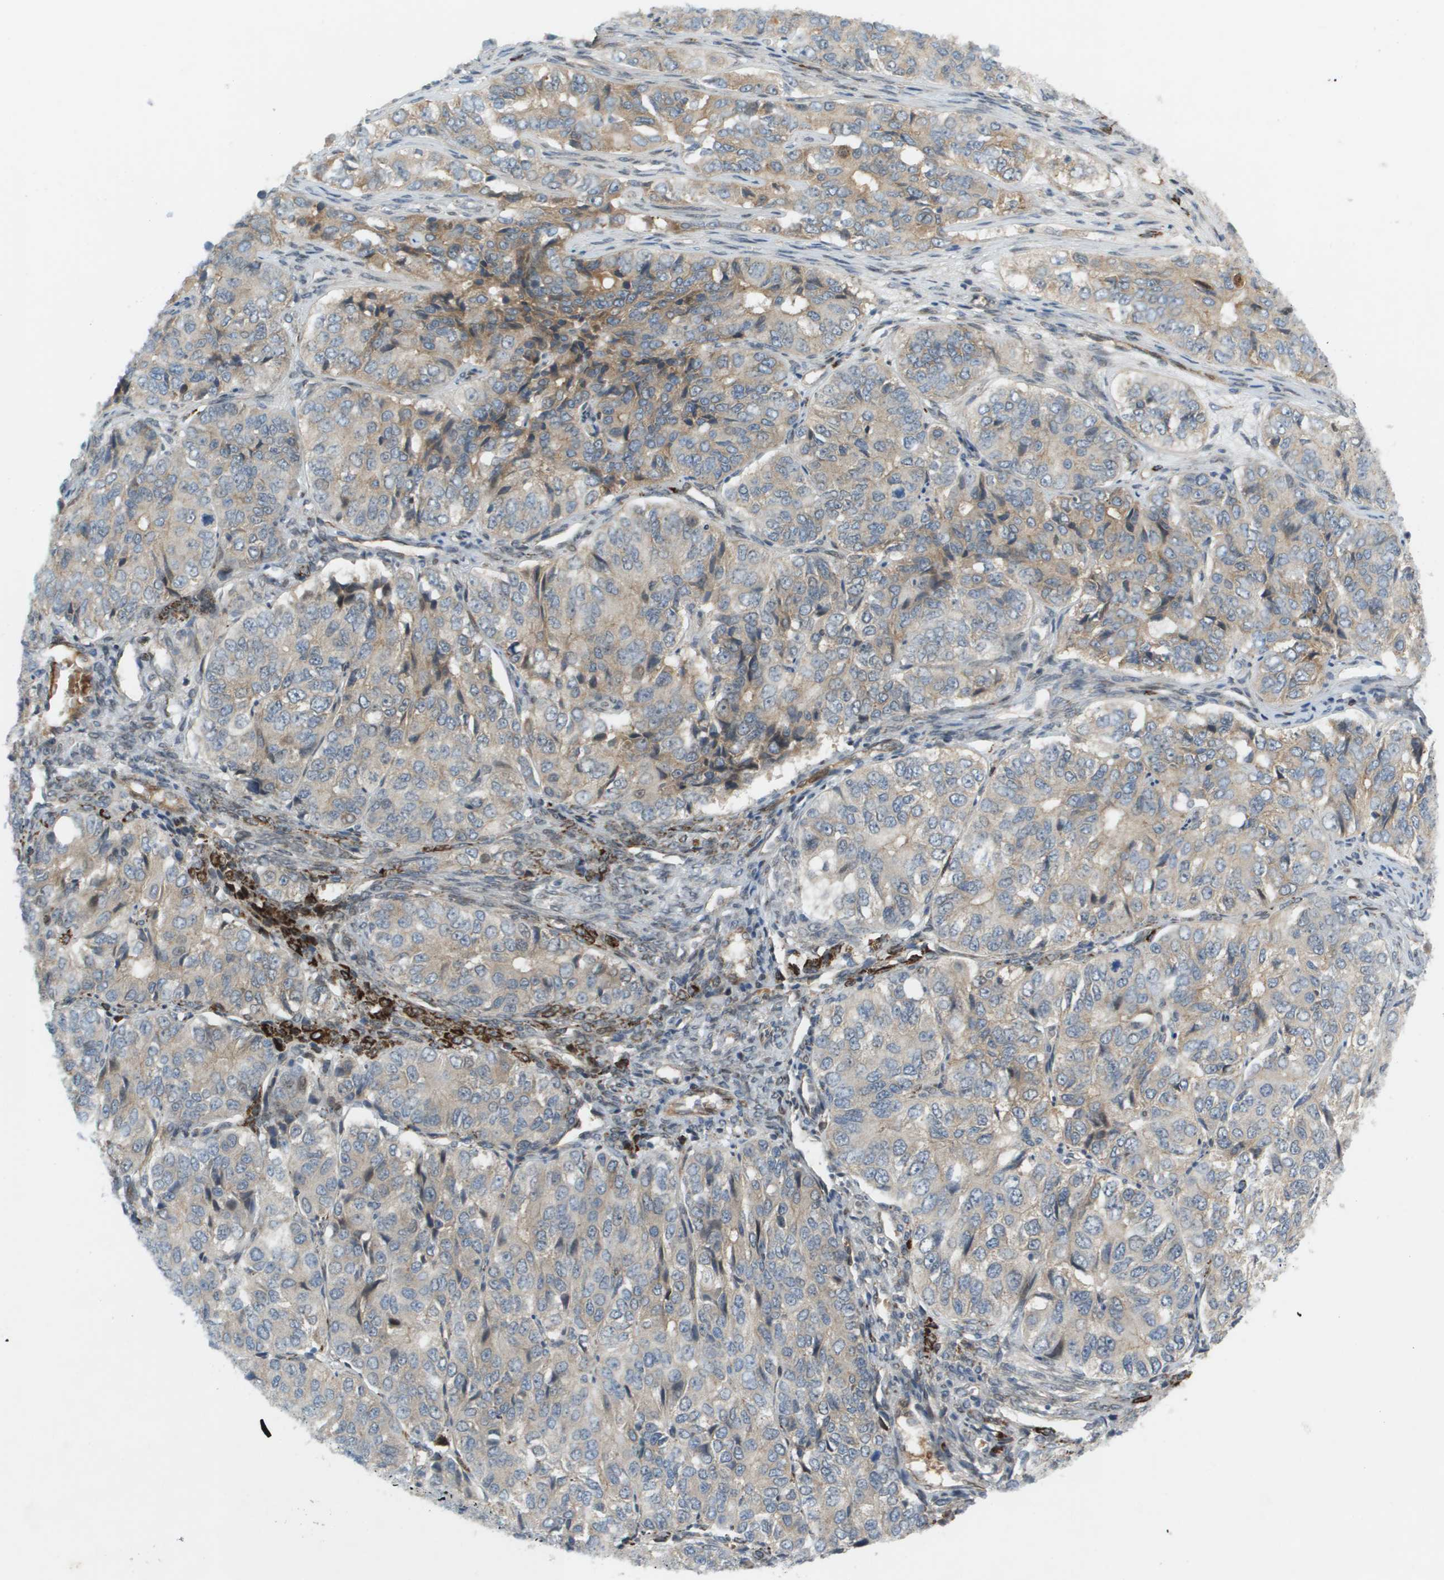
{"staining": {"intensity": "weak", "quantity": "25%-75%", "location": "cytoplasmic/membranous"}, "tissue": "ovarian cancer", "cell_type": "Tumor cells", "image_type": "cancer", "snomed": [{"axis": "morphology", "description": "Carcinoma, endometroid"}, {"axis": "topography", "description": "Ovary"}], "caption": "Human ovarian endometroid carcinoma stained with a brown dye reveals weak cytoplasmic/membranous positive staining in about 25%-75% of tumor cells.", "gene": "CACNB4", "patient": {"sex": "female", "age": 51}}